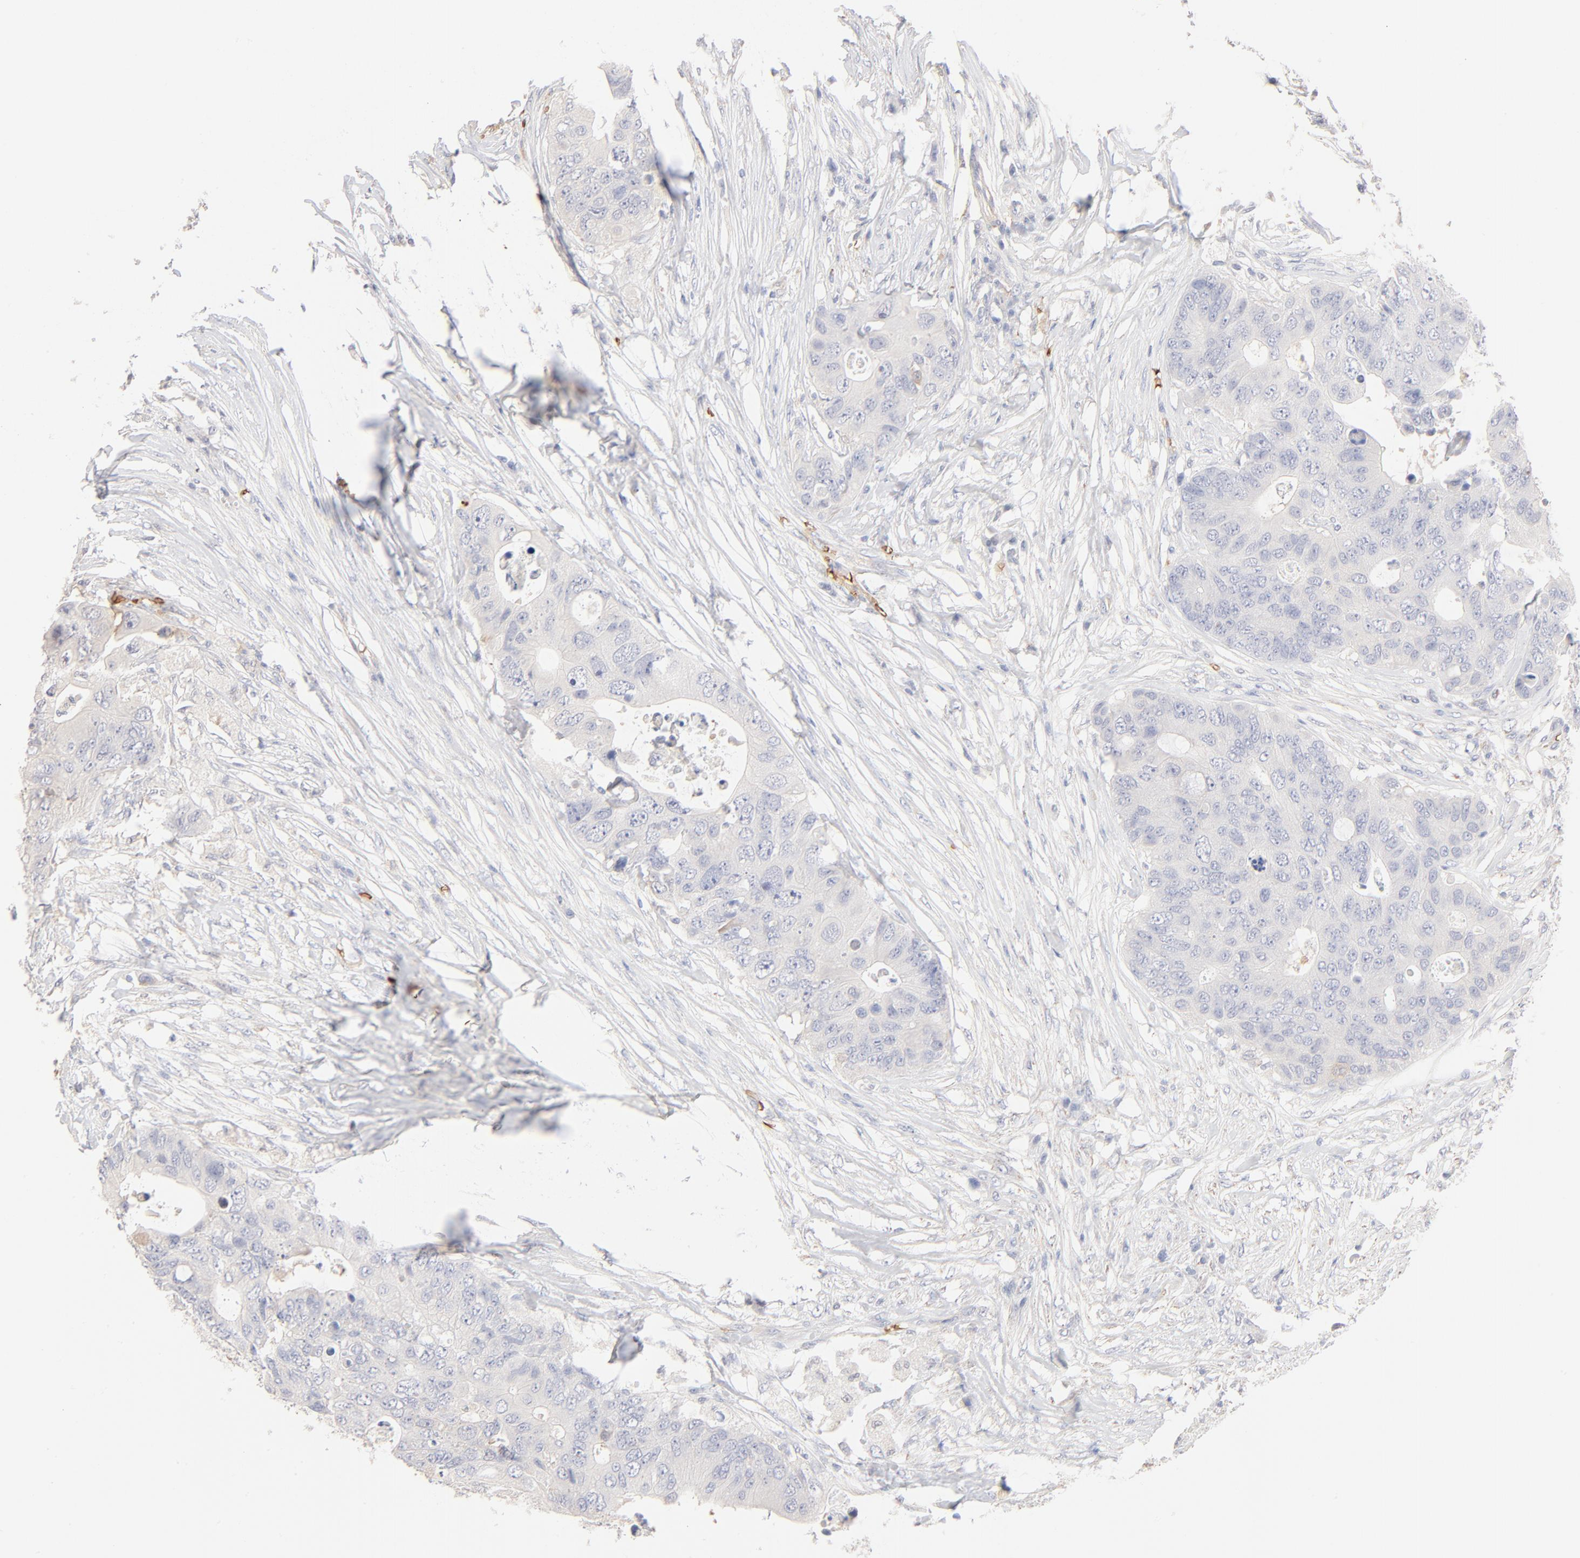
{"staining": {"intensity": "negative", "quantity": "none", "location": "none"}, "tissue": "colorectal cancer", "cell_type": "Tumor cells", "image_type": "cancer", "snomed": [{"axis": "morphology", "description": "Adenocarcinoma, NOS"}, {"axis": "topography", "description": "Colon"}], "caption": "IHC photomicrograph of neoplastic tissue: human colorectal adenocarcinoma stained with DAB (3,3'-diaminobenzidine) reveals no significant protein positivity in tumor cells. Brightfield microscopy of immunohistochemistry (IHC) stained with DAB (3,3'-diaminobenzidine) (brown) and hematoxylin (blue), captured at high magnification.", "gene": "SPTB", "patient": {"sex": "male", "age": 71}}